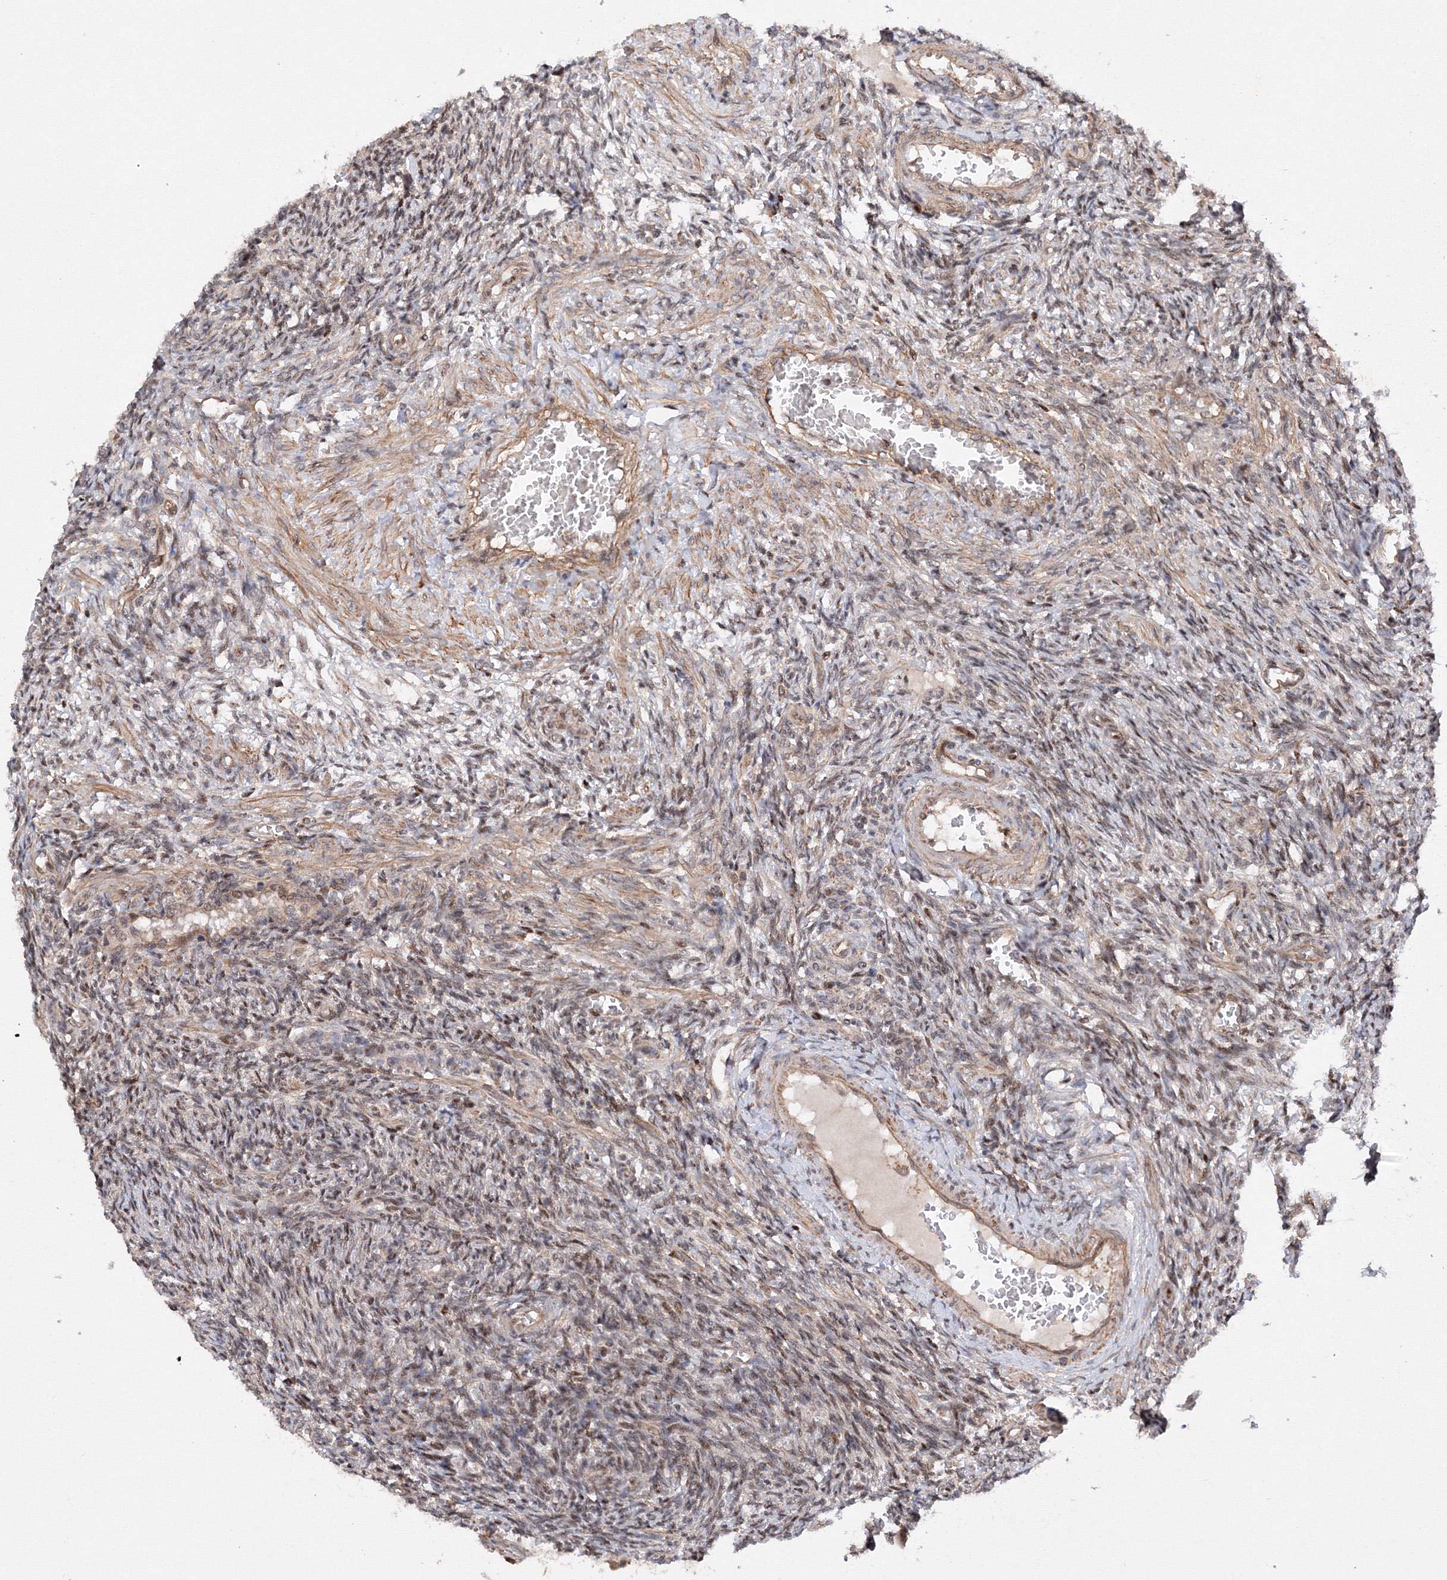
{"staining": {"intensity": "moderate", "quantity": ">75%", "location": "cytoplasmic/membranous"}, "tissue": "ovary", "cell_type": "Follicle cells", "image_type": "normal", "snomed": [{"axis": "morphology", "description": "Normal tissue, NOS"}, {"axis": "topography", "description": "Ovary"}], "caption": "This micrograph displays IHC staining of benign human ovary, with medium moderate cytoplasmic/membranous expression in approximately >75% of follicle cells.", "gene": "DCTD", "patient": {"sex": "female", "age": 27}}